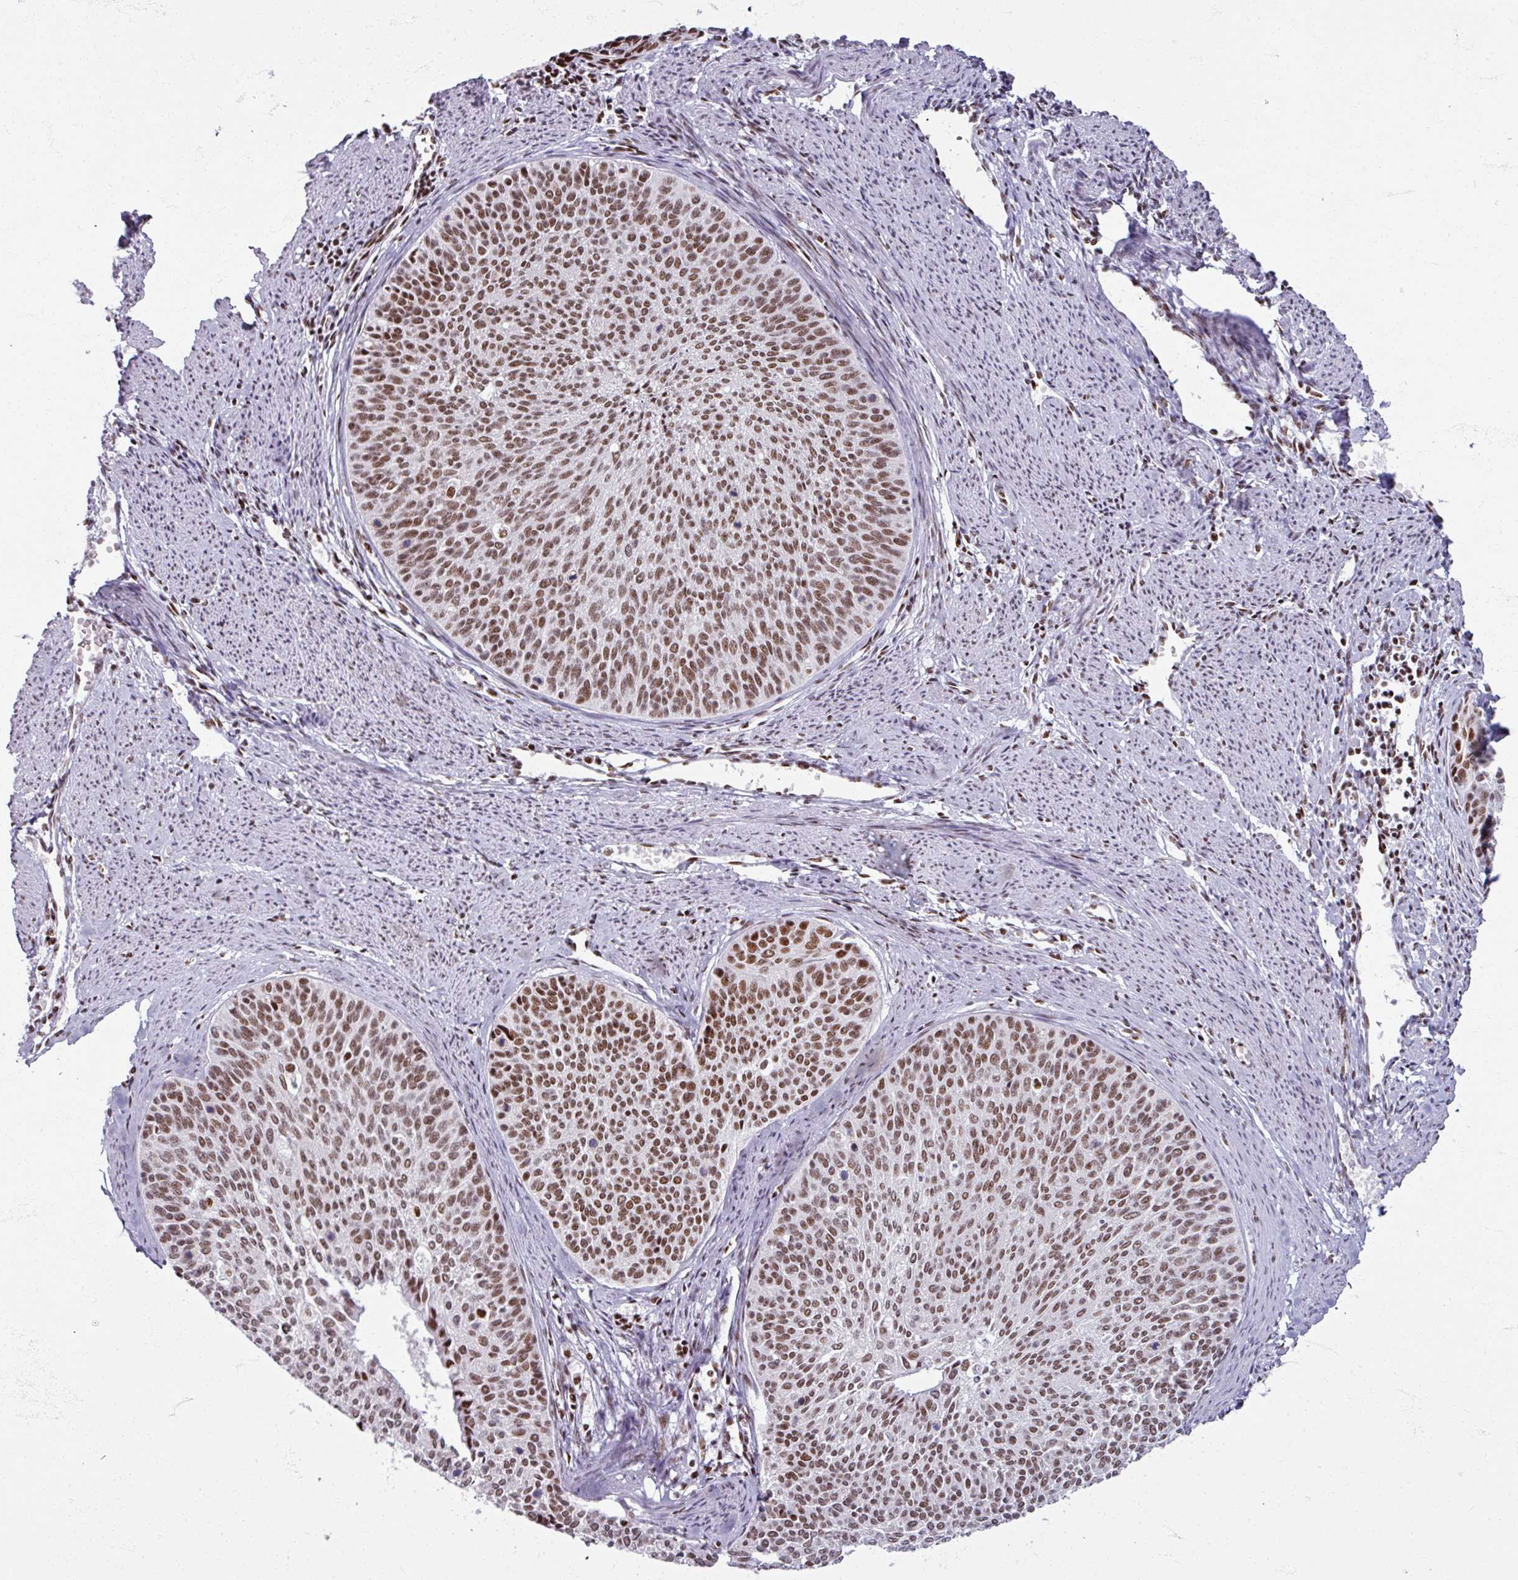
{"staining": {"intensity": "moderate", "quantity": ">75%", "location": "nuclear"}, "tissue": "cervical cancer", "cell_type": "Tumor cells", "image_type": "cancer", "snomed": [{"axis": "morphology", "description": "Squamous cell carcinoma, NOS"}, {"axis": "topography", "description": "Cervix"}], "caption": "IHC photomicrograph of neoplastic tissue: human cervical squamous cell carcinoma stained using IHC exhibits medium levels of moderate protein expression localized specifically in the nuclear of tumor cells, appearing as a nuclear brown color.", "gene": "ADAR", "patient": {"sex": "female", "age": 55}}